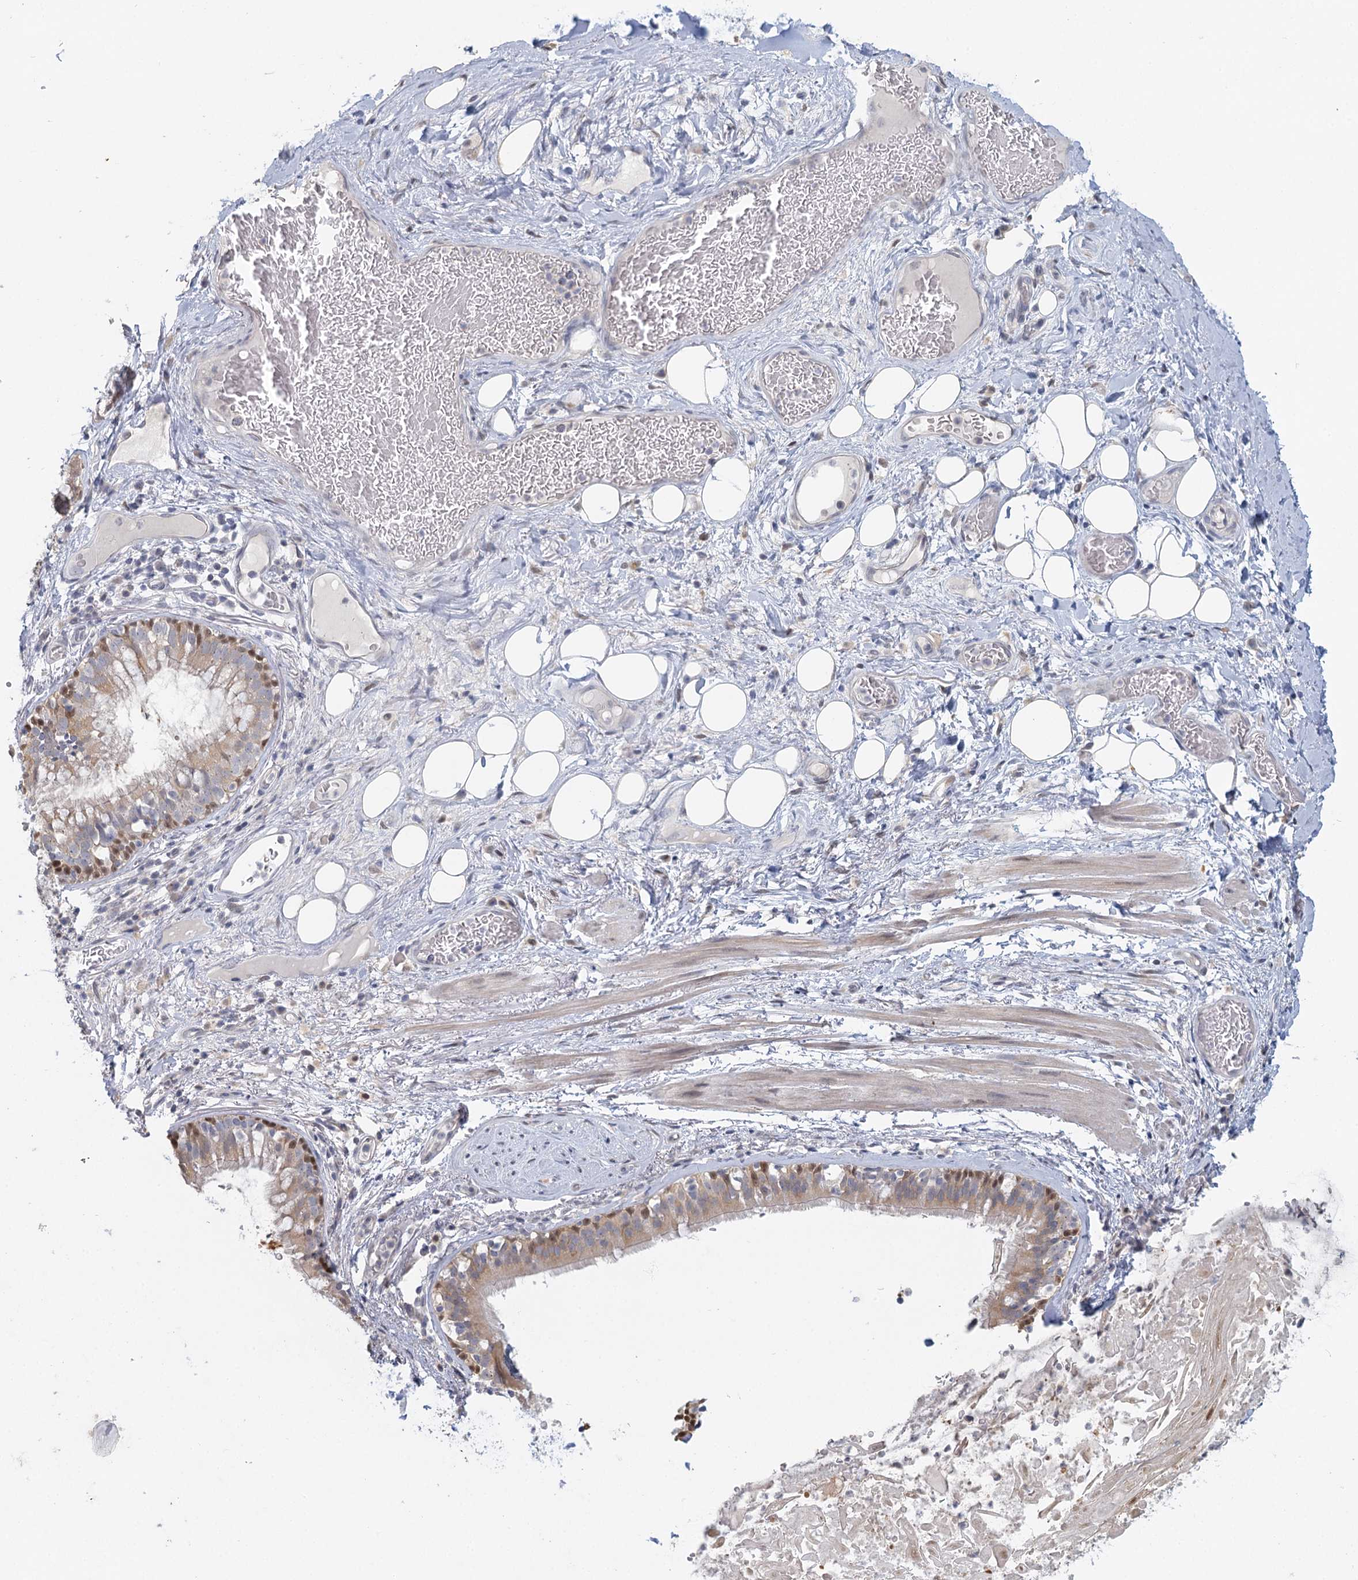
{"staining": {"intensity": "negative", "quantity": "none", "location": "none"}, "tissue": "adipose tissue", "cell_type": "Adipocytes", "image_type": "normal", "snomed": [{"axis": "morphology", "description": "Normal tissue, NOS"}, {"axis": "topography", "description": "Lymph node"}, {"axis": "topography", "description": "Cartilage tissue"}, {"axis": "topography", "description": "Bronchus"}], "caption": "Immunohistochemistry (IHC) image of unremarkable adipose tissue: human adipose tissue stained with DAB (3,3'-diaminobenzidine) demonstrates no significant protein expression in adipocytes. (DAB (3,3'-diaminobenzidine) IHC, high magnification).", "gene": "MYO7B", "patient": {"sex": "male", "age": 63}}